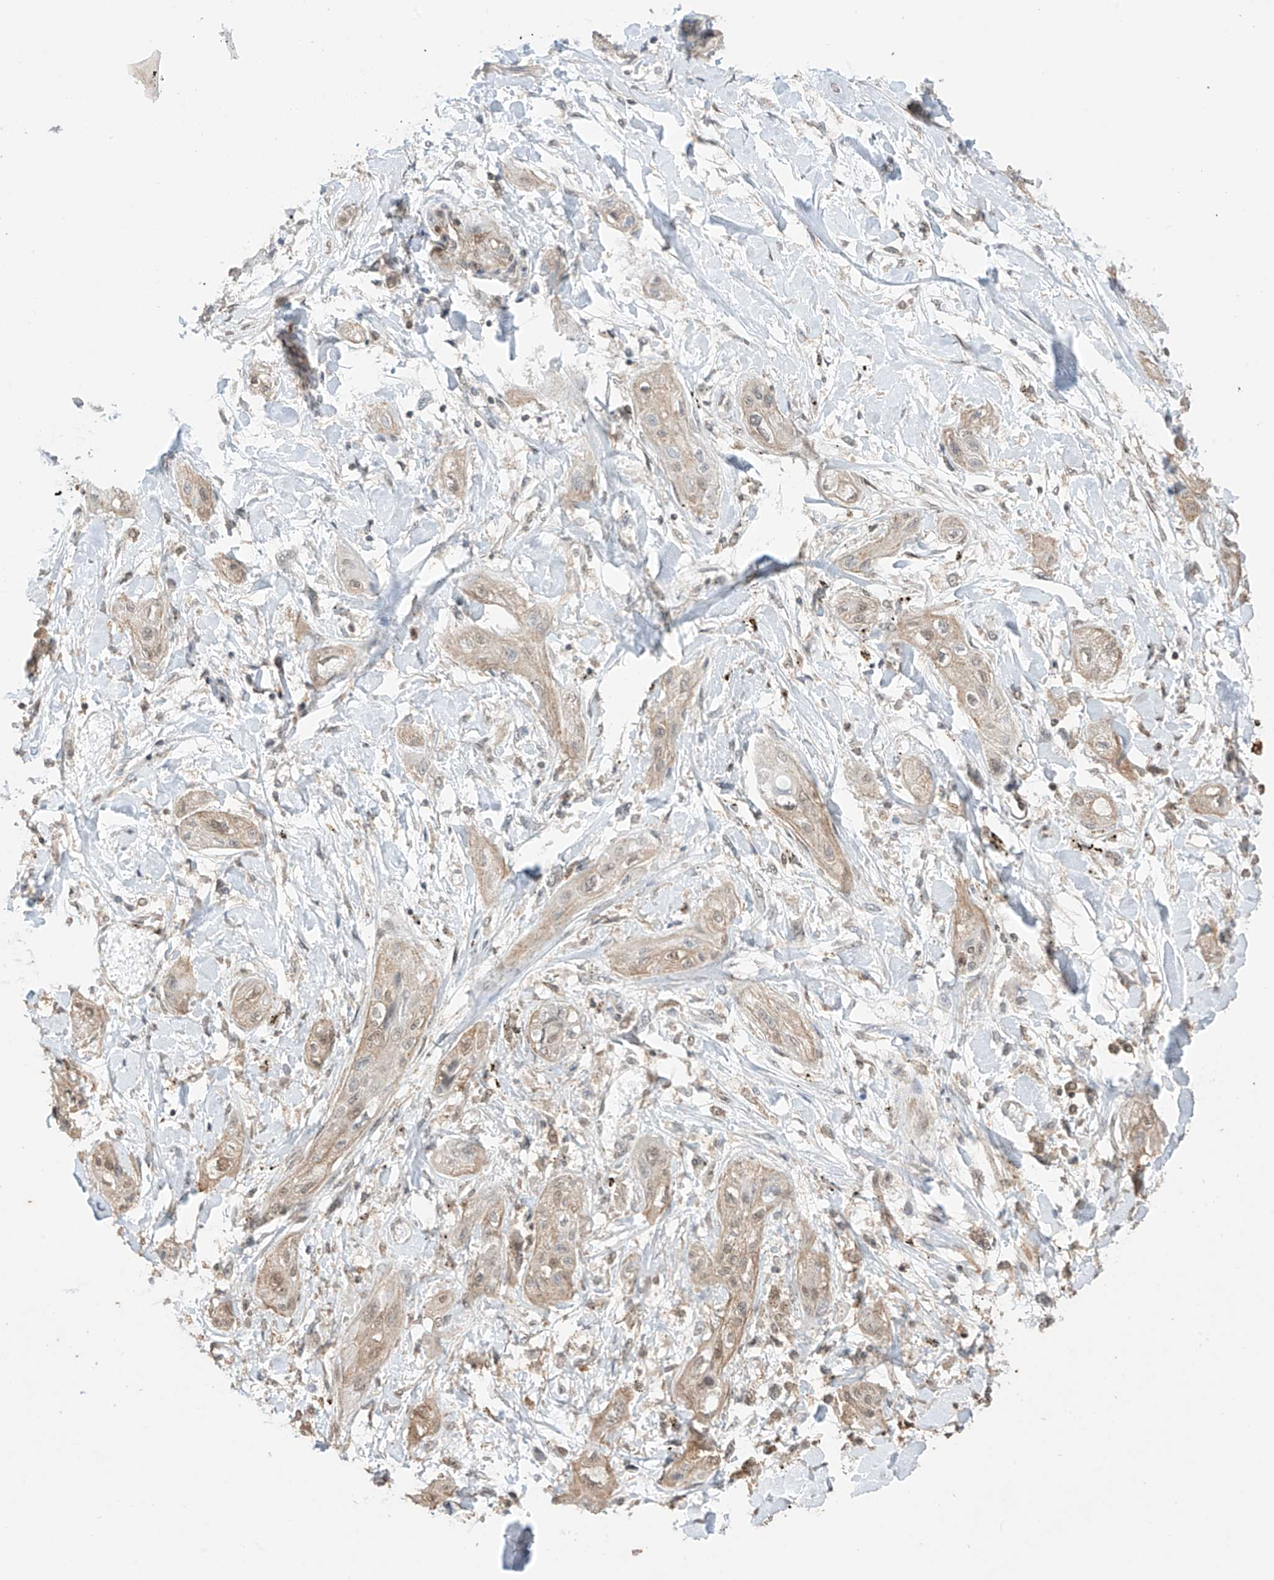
{"staining": {"intensity": "weak", "quantity": ">75%", "location": "cytoplasmic/membranous,nuclear"}, "tissue": "lung cancer", "cell_type": "Tumor cells", "image_type": "cancer", "snomed": [{"axis": "morphology", "description": "Squamous cell carcinoma, NOS"}, {"axis": "topography", "description": "Lung"}], "caption": "Immunohistochemistry (IHC) staining of squamous cell carcinoma (lung), which exhibits low levels of weak cytoplasmic/membranous and nuclear staining in about >75% of tumor cells indicating weak cytoplasmic/membranous and nuclear protein positivity. The staining was performed using DAB (brown) for protein detection and nuclei were counterstained in hematoxylin (blue).", "gene": "TTLL5", "patient": {"sex": "female", "age": 47}}